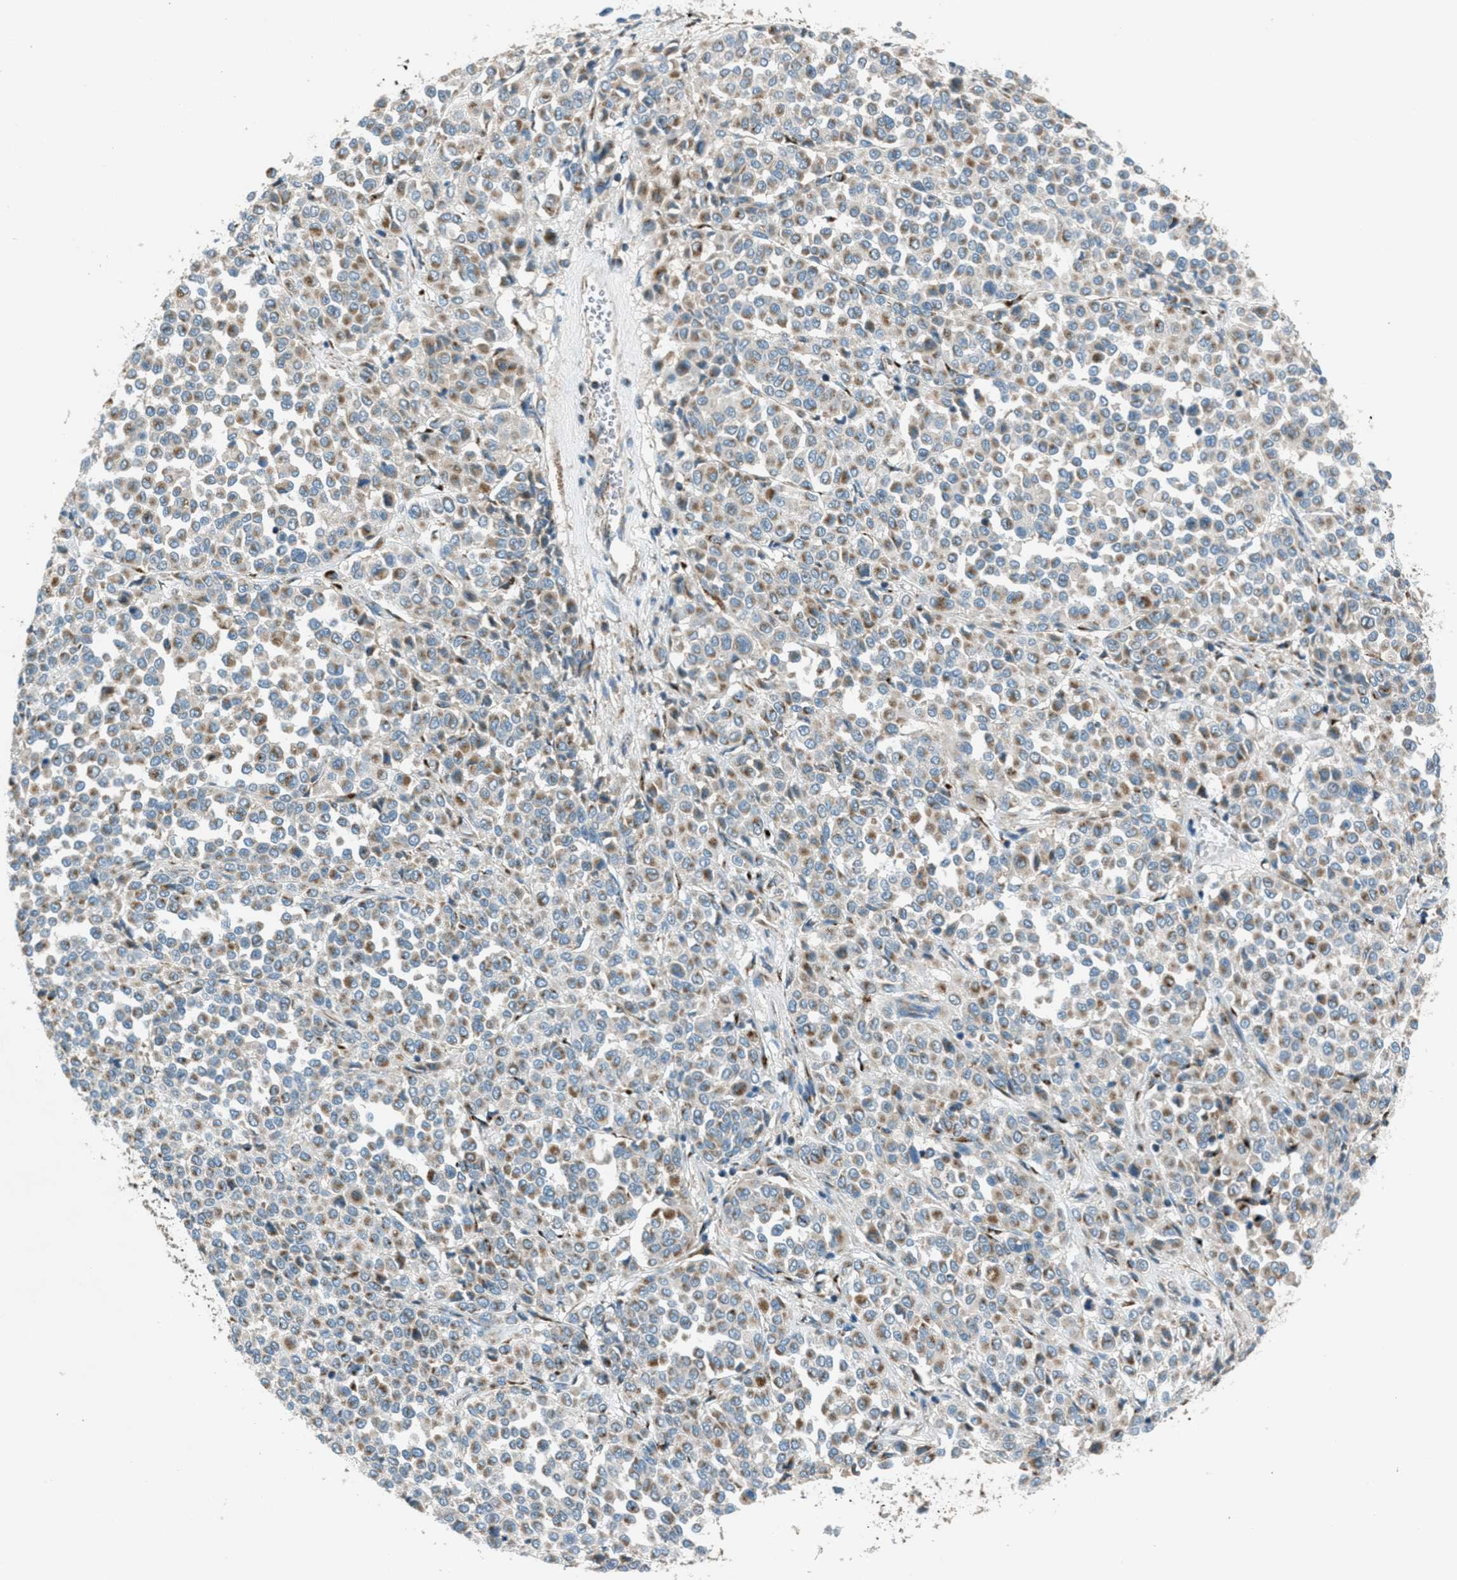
{"staining": {"intensity": "moderate", "quantity": "25%-75%", "location": "cytoplasmic/membranous"}, "tissue": "melanoma", "cell_type": "Tumor cells", "image_type": "cancer", "snomed": [{"axis": "morphology", "description": "Malignant melanoma, Metastatic site"}, {"axis": "topography", "description": "Pancreas"}], "caption": "A photomicrograph of human melanoma stained for a protein reveals moderate cytoplasmic/membranous brown staining in tumor cells.", "gene": "BCKDK", "patient": {"sex": "female", "age": 30}}